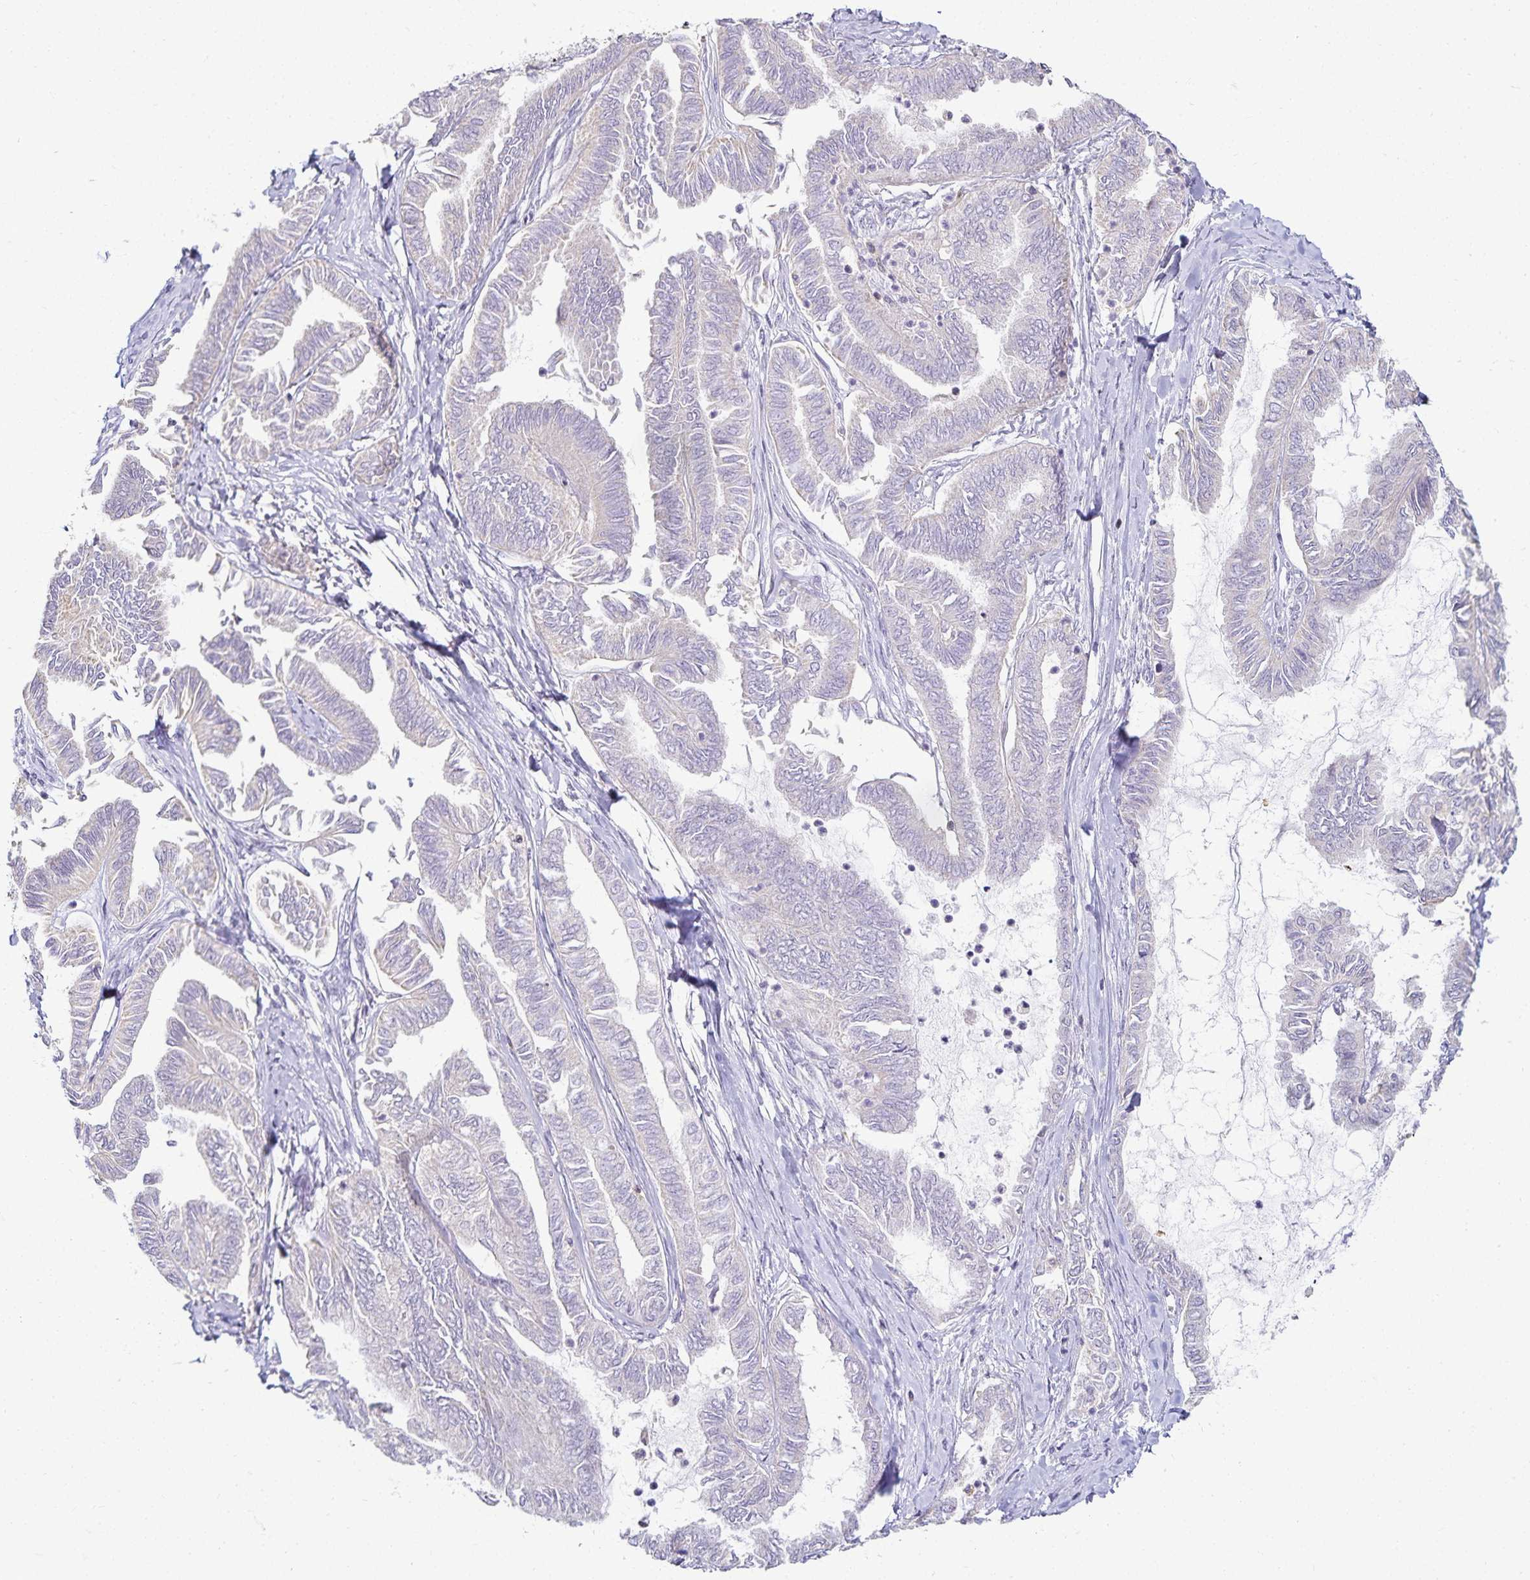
{"staining": {"intensity": "negative", "quantity": "none", "location": "none"}, "tissue": "ovarian cancer", "cell_type": "Tumor cells", "image_type": "cancer", "snomed": [{"axis": "morphology", "description": "Carcinoma, endometroid"}, {"axis": "topography", "description": "Ovary"}], "caption": "Immunohistochemistry (IHC) image of endometroid carcinoma (ovarian) stained for a protein (brown), which displays no staining in tumor cells.", "gene": "GP2", "patient": {"sex": "female", "age": 70}}